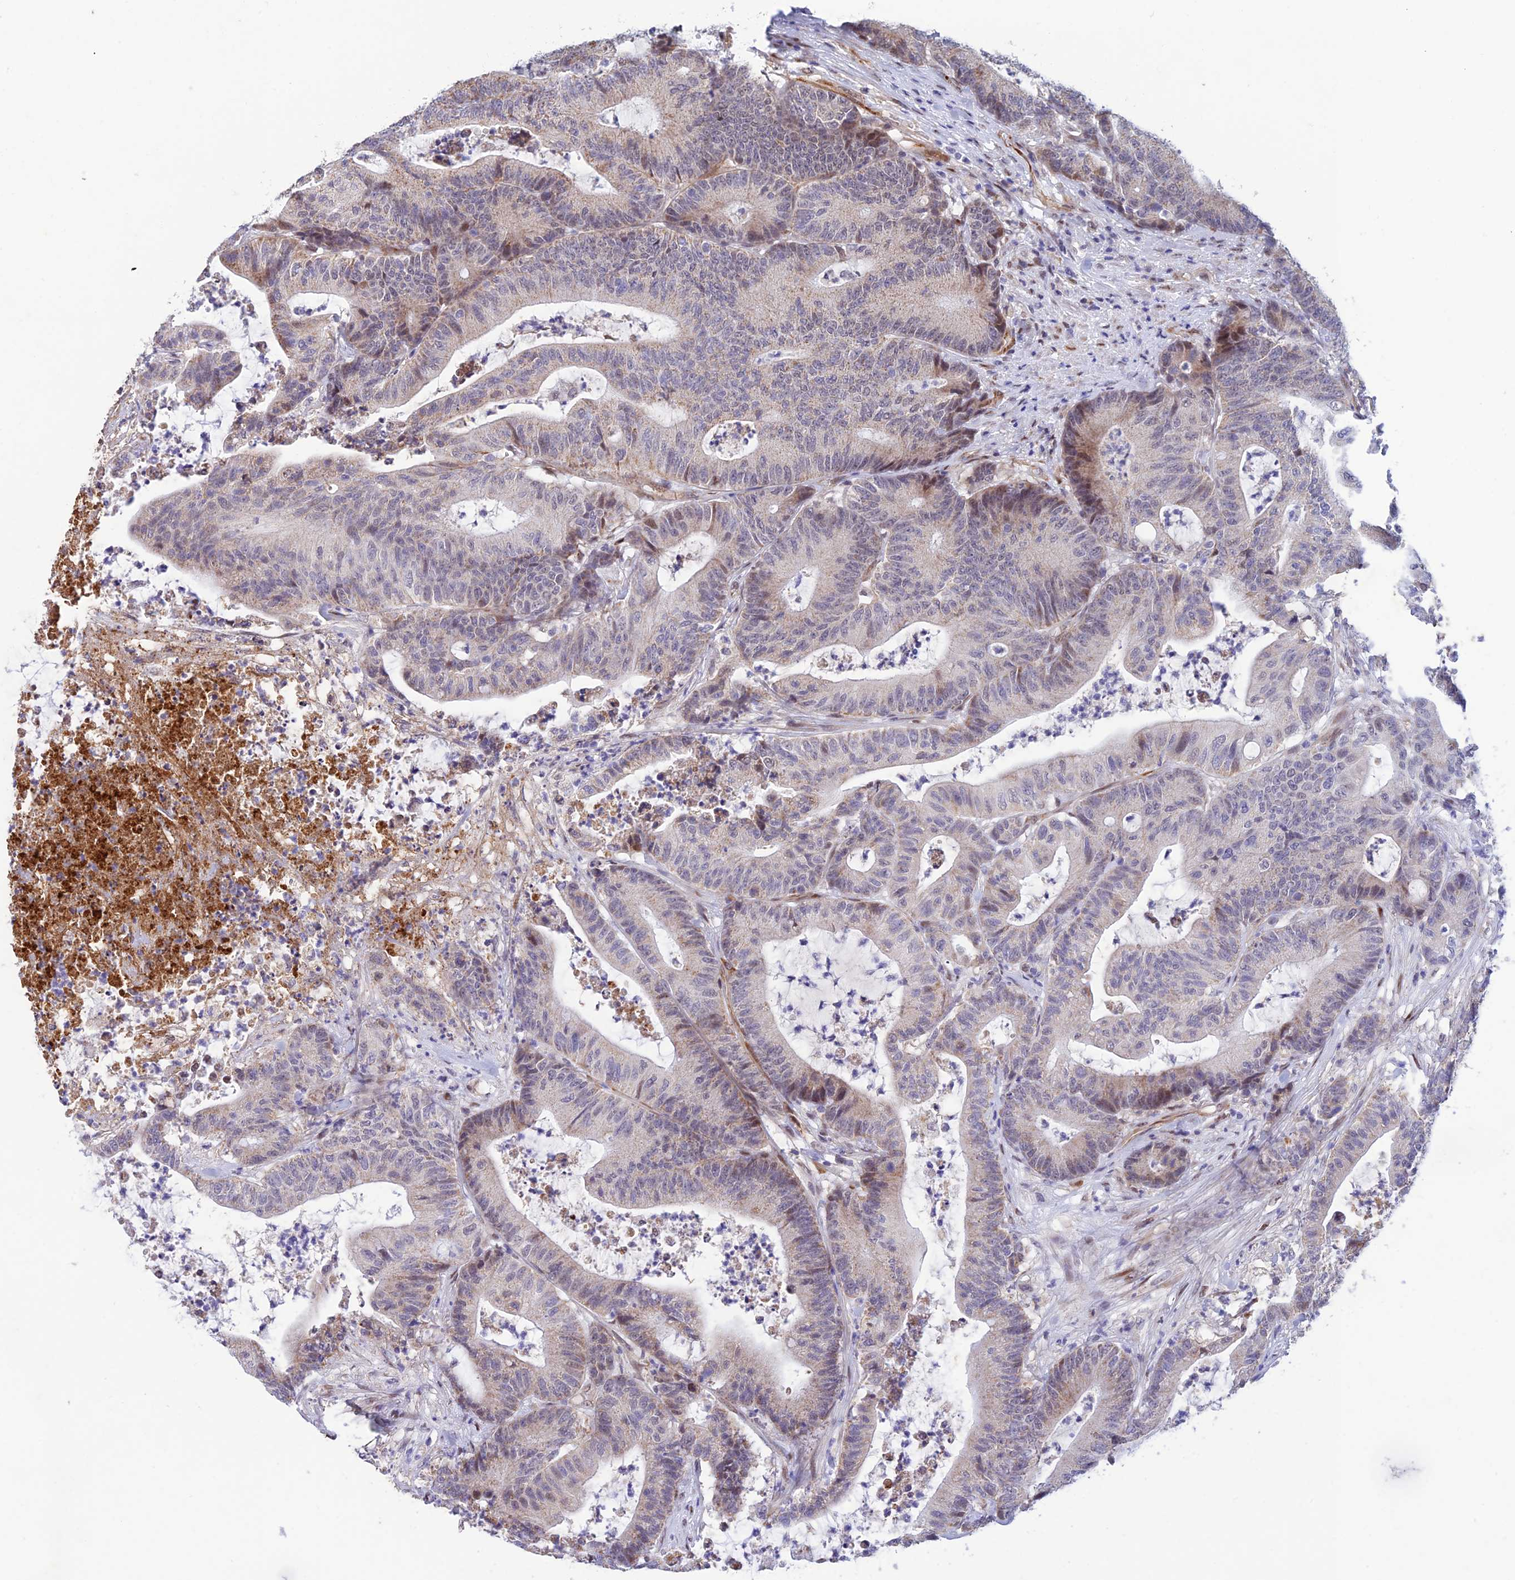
{"staining": {"intensity": "weak", "quantity": "<25%", "location": "cytoplasmic/membranous"}, "tissue": "colorectal cancer", "cell_type": "Tumor cells", "image_type": "cancer", "snomed": [{"axis": "morphology", "description": "Adenocarcinoma, NOS"}, {"axis": "topography", "description": "Colon"}], "caption": "Image shows no significant protein positivity in tumor cells of colorectal cancer (adenocarcinoma).", "gene": "WDR55", "patient": {"sex": "female", "age": 84}}